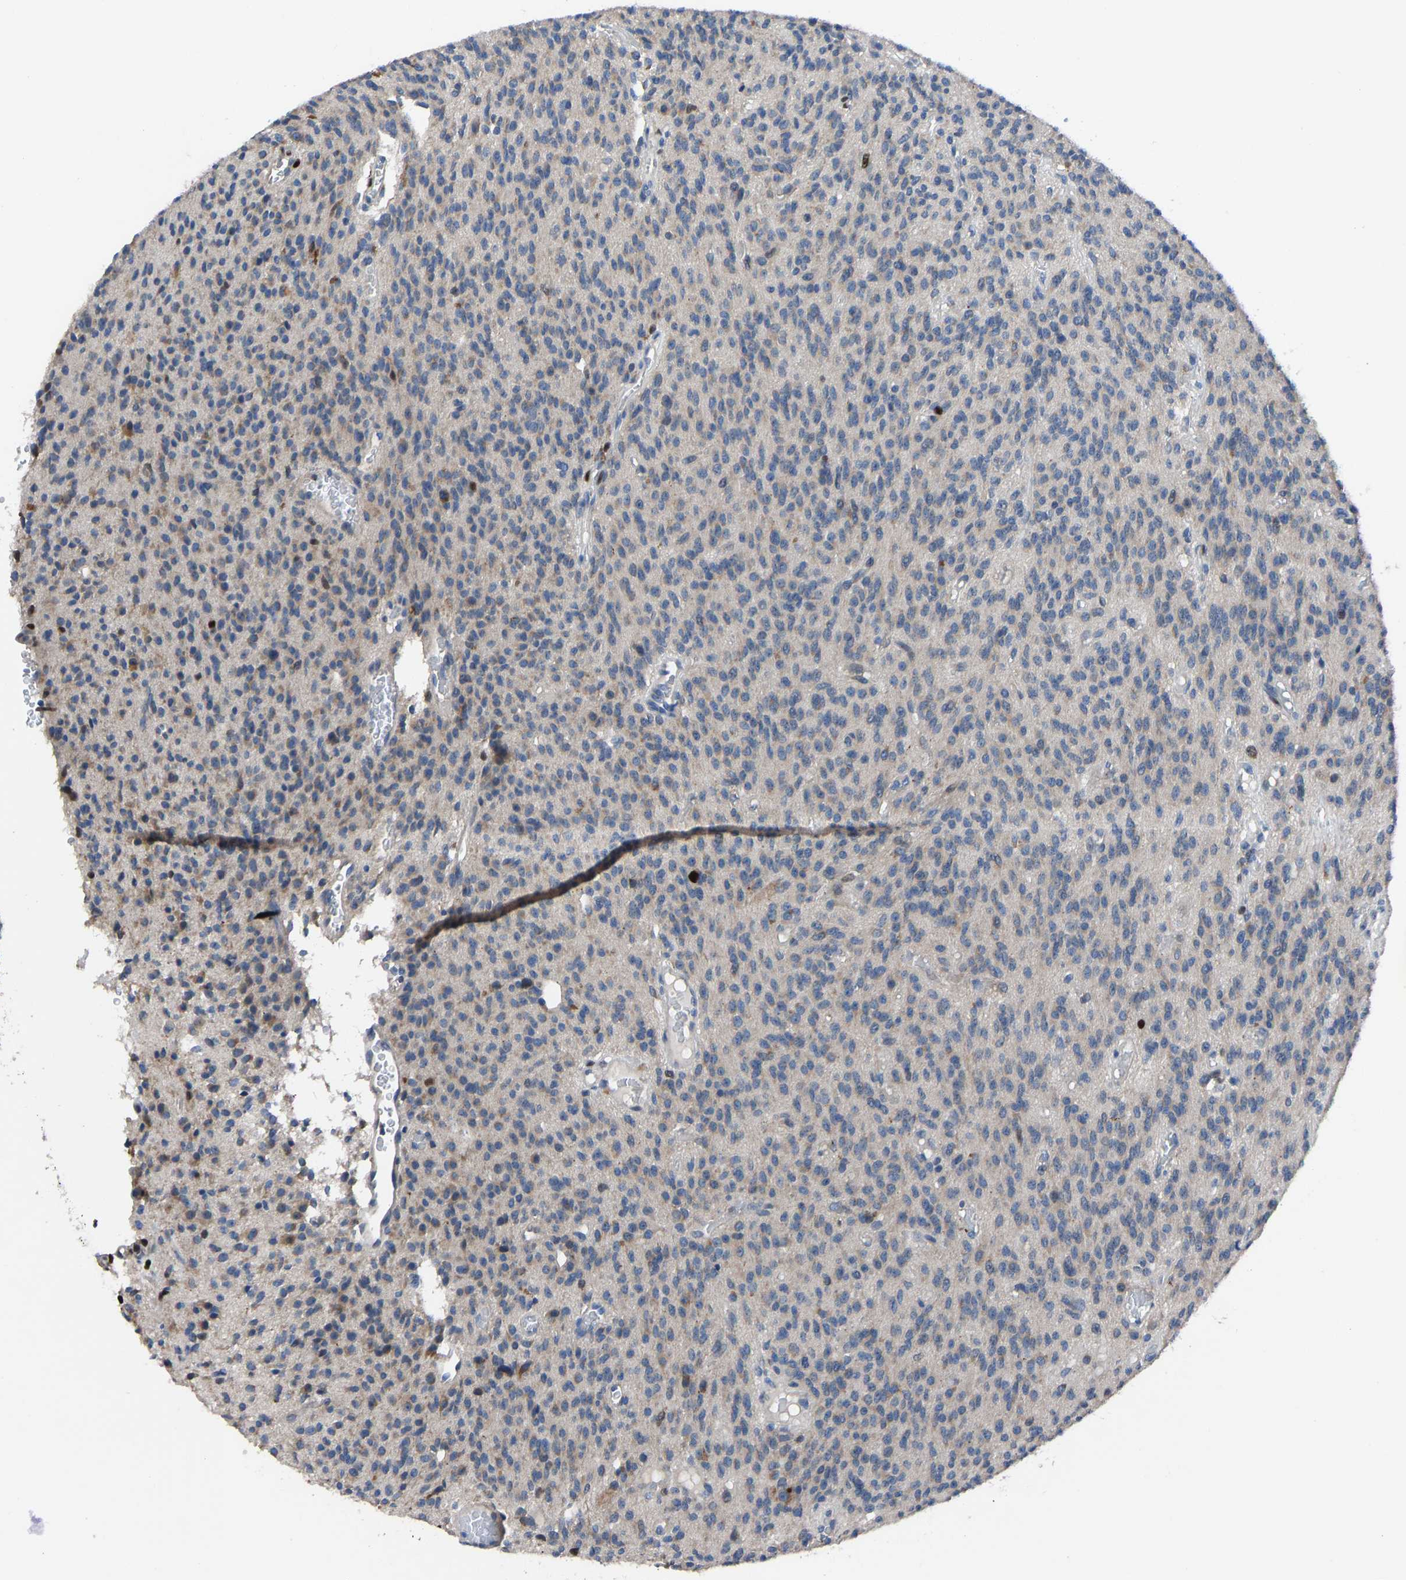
{"staining": {"intensity": "moderate", "quantity": "<25%", "location": "cytoplasmic/membranous"}, "tissue": "glioma", "cell_type": "Tumor cells", "image_type": "cancer", "snomed": [{"axis": "morphology", "description": "Glioma, malignant, High grade"}, {"axis": "topography", "description": "Brain"}], "caption": "Glioma tissue shows moderate cytoplasmic/membranous positivity in about <25% of tumor cells, visualized by immunohistochemistry.", "gene": "EGR1", "patient": {"sex": "male", "age": 34}}